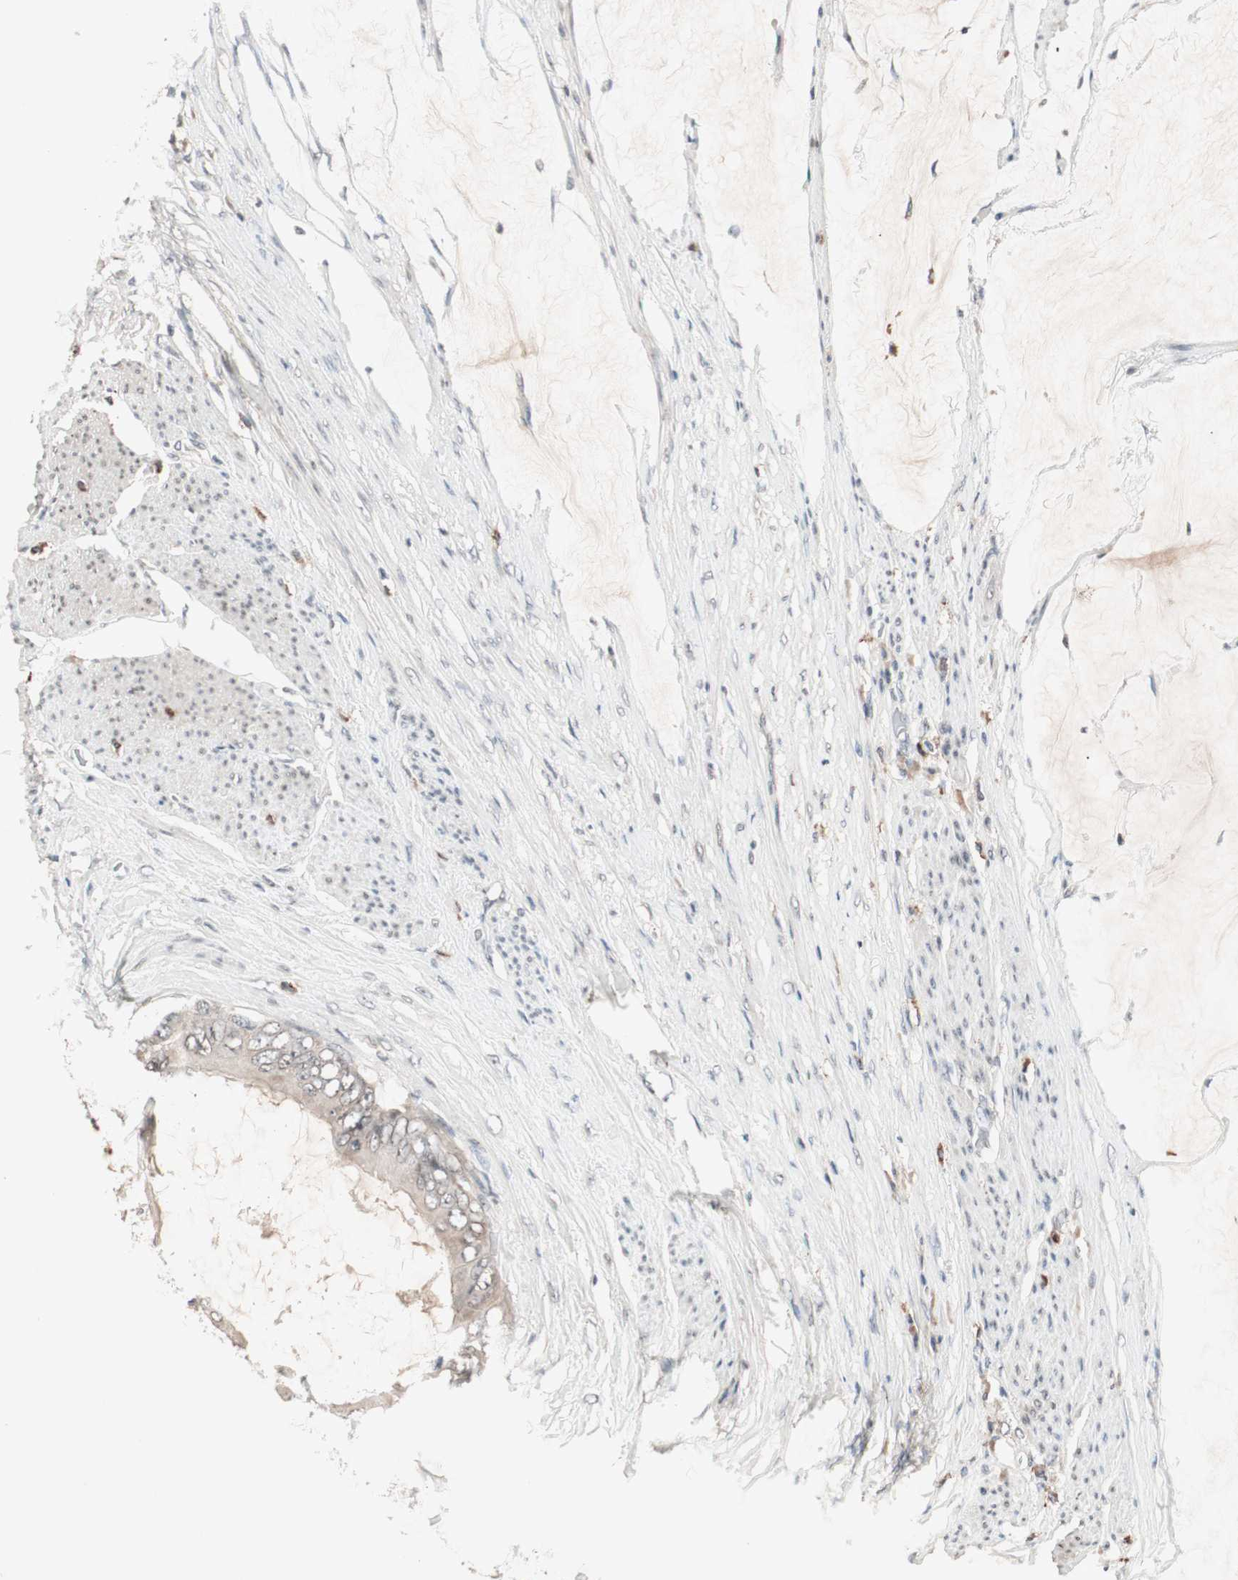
{"staining": {"intensity": "negative", "quantity": "none", "location": "none"}, "tissue": "colorectal cancer", "cell_type": "Tumor cells", "image_type": "cancer", "snomed": [{"axis": "morphology", "description": "Normal tissue, NOS"}, {"axis": "morphology", "description": "Adenocarcinoma, NOS"}, {"axis": "topography", "description": "Rectum"}, {"axis": "topography", "description": "Peripheral nerve tissue"}], "caption": "High magnification brightfield microscopy of colorectal cancer (adenocarcinoma) stained with DAB (3,3'-diaminobenzidine) (brown) and counterstained with hematoxylin (blue): tumor cells show no significant positivity.", "gene": "NFRKB", "patient": {"sex": "female", "age": 77}}